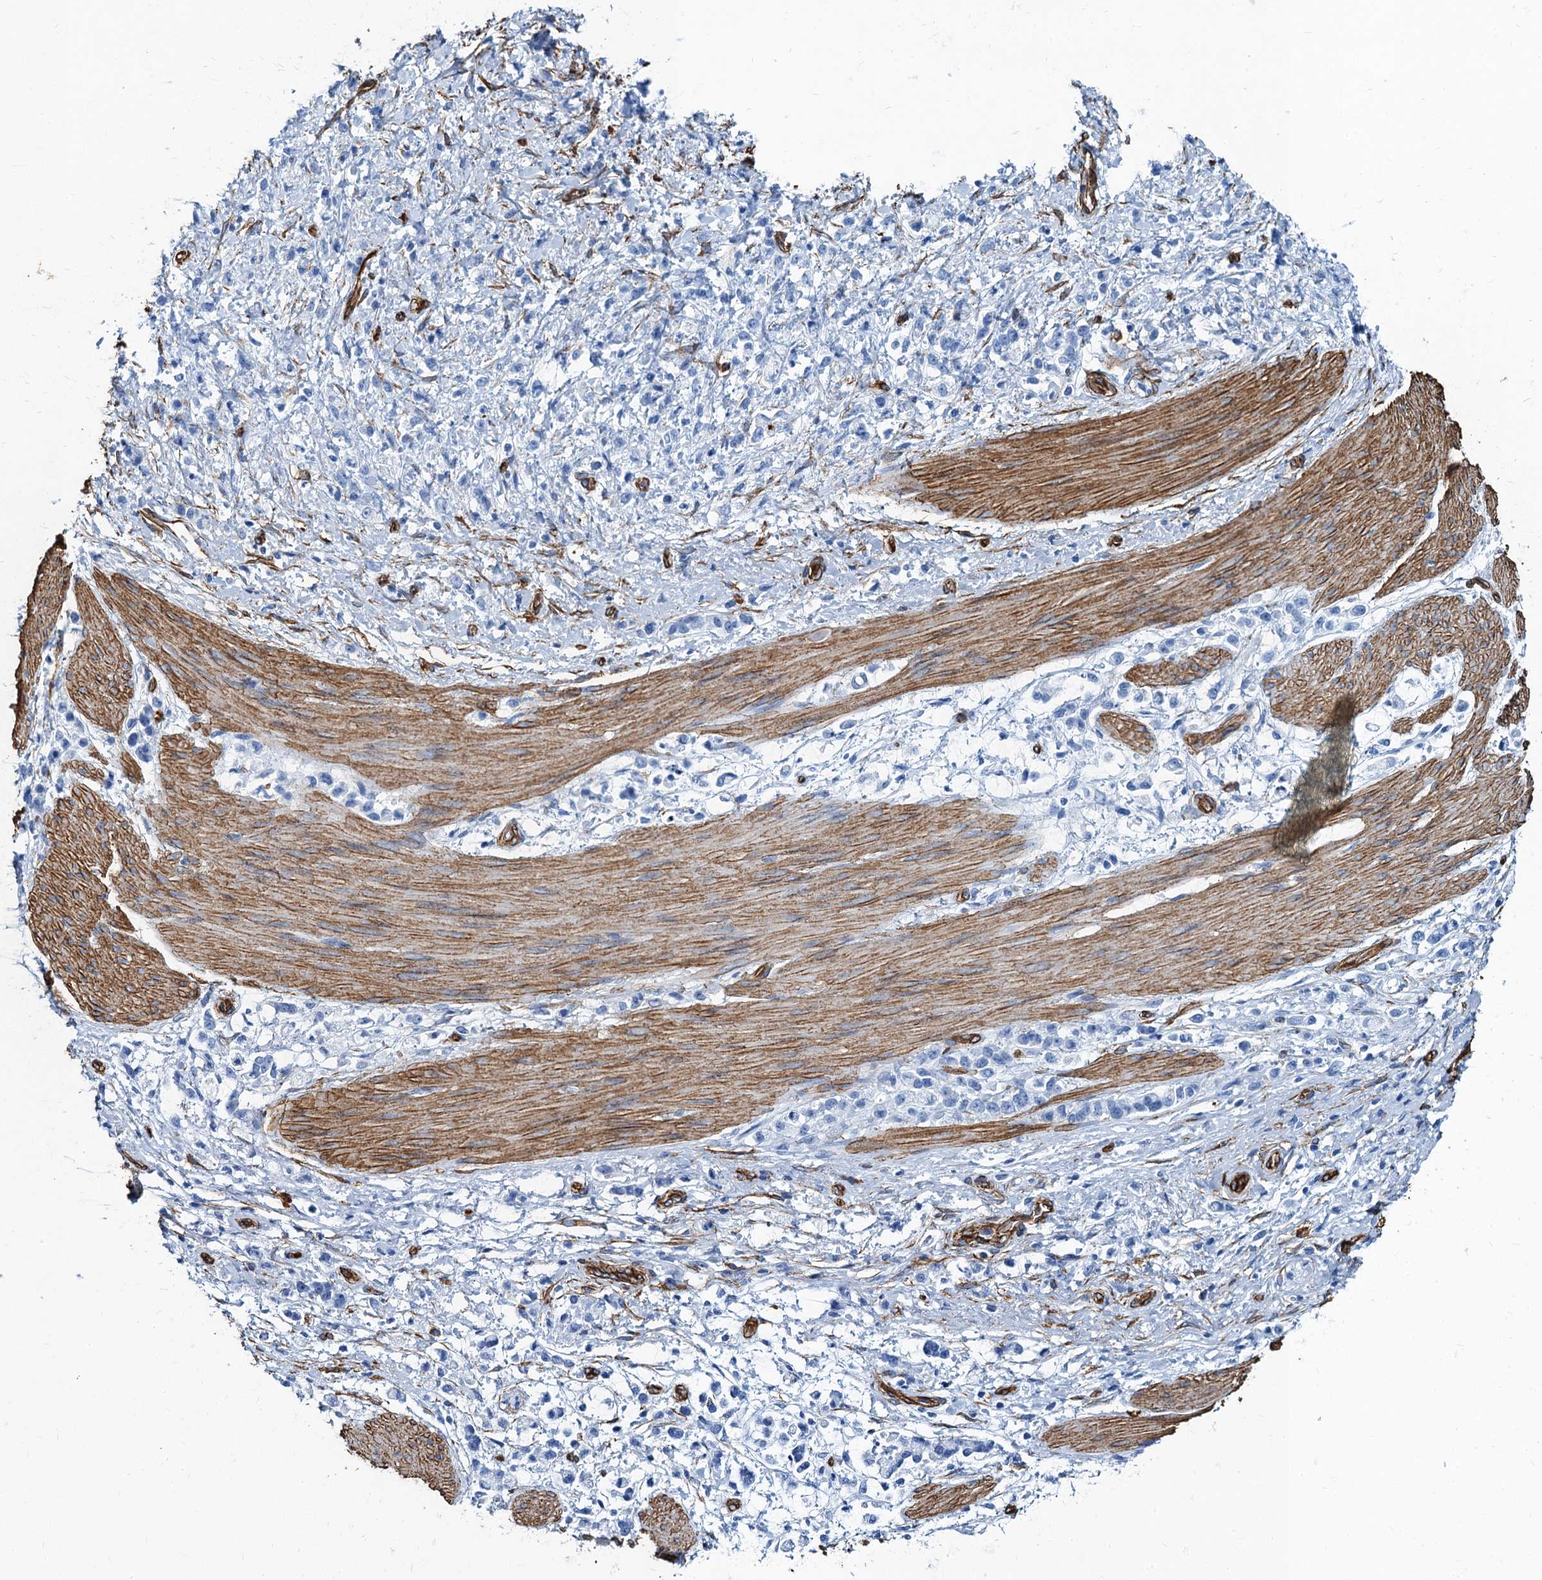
{"staining": {"intensity": "negative", "quantity": "none", "location": "none"}, "tissue": "stomach cancer", "cell_type": "Tumor cells", "image_type": "cancer", "snomed": [{"axis": "morphology", "description": "Adenocarcinoma, NOS"}, {"axis": "topography", "description": "Stomach"}], "caption": "DAB immunohistochemical staining of human stomach cancer (adenocarcinoma) reveals no significant positivity in tumor cells. (DAB IHC, high magnification).", "gene": "CAVIN2", "patient": {"sex": "female", "age": 60}}